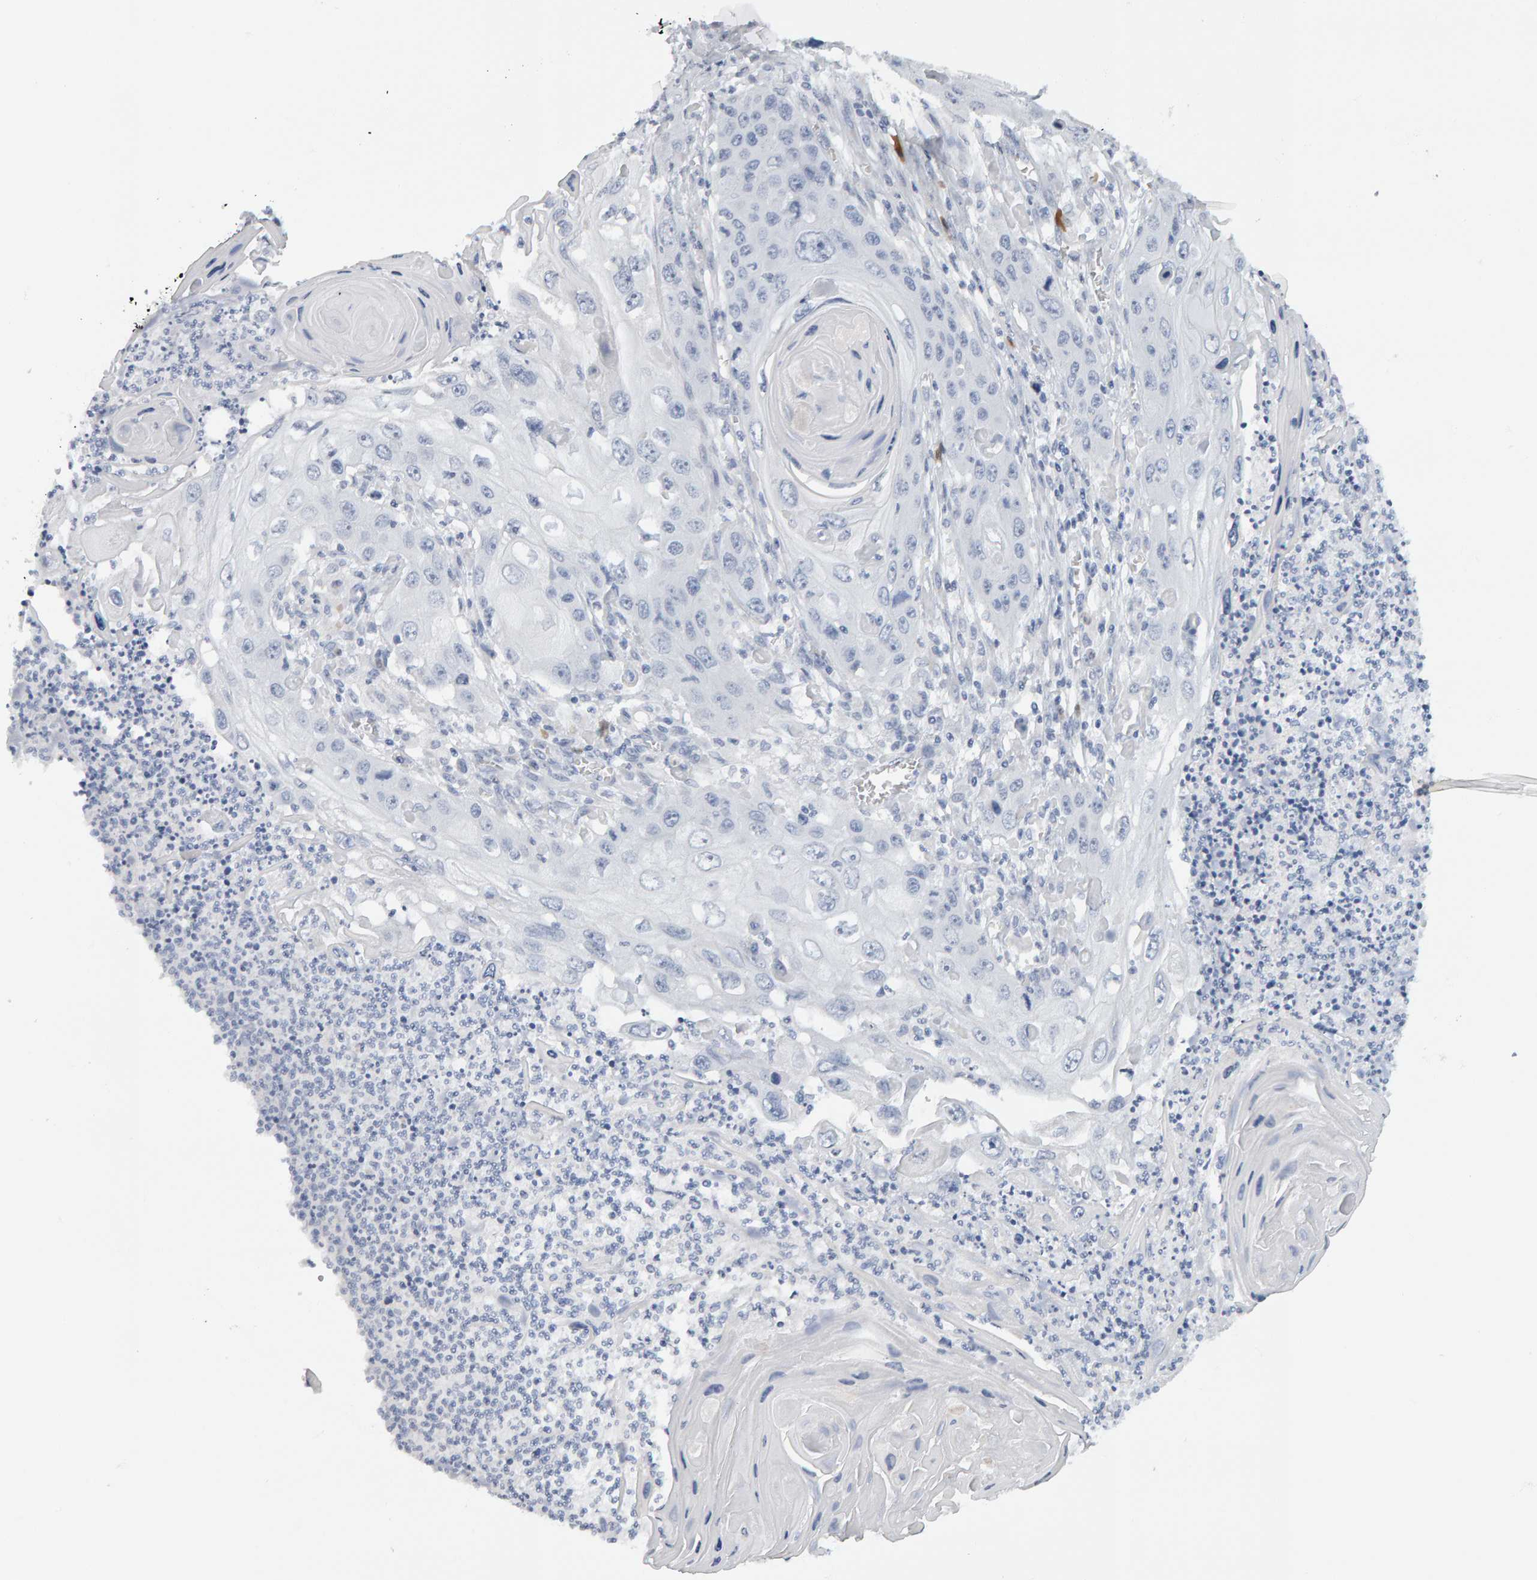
{"staining": {"intensity": "negative", "quantity": "none", "location": "none"}, "tissue": "skin cancer", "cell_type": "Tumor cells", "image_type": "cancer", "snomed": [{"axis": "morphology", "description": "Squamous cell carcinoma, NOS"}, {"axis": "topography", "description": "Skin"}], "caption": "Human squamous cell carcinoma (skin) stained for a protein using immunohistochemistry shows no positivity in tumor cells.", "gene": "CTH", "patient": {"sex": "male", "age": 55}}